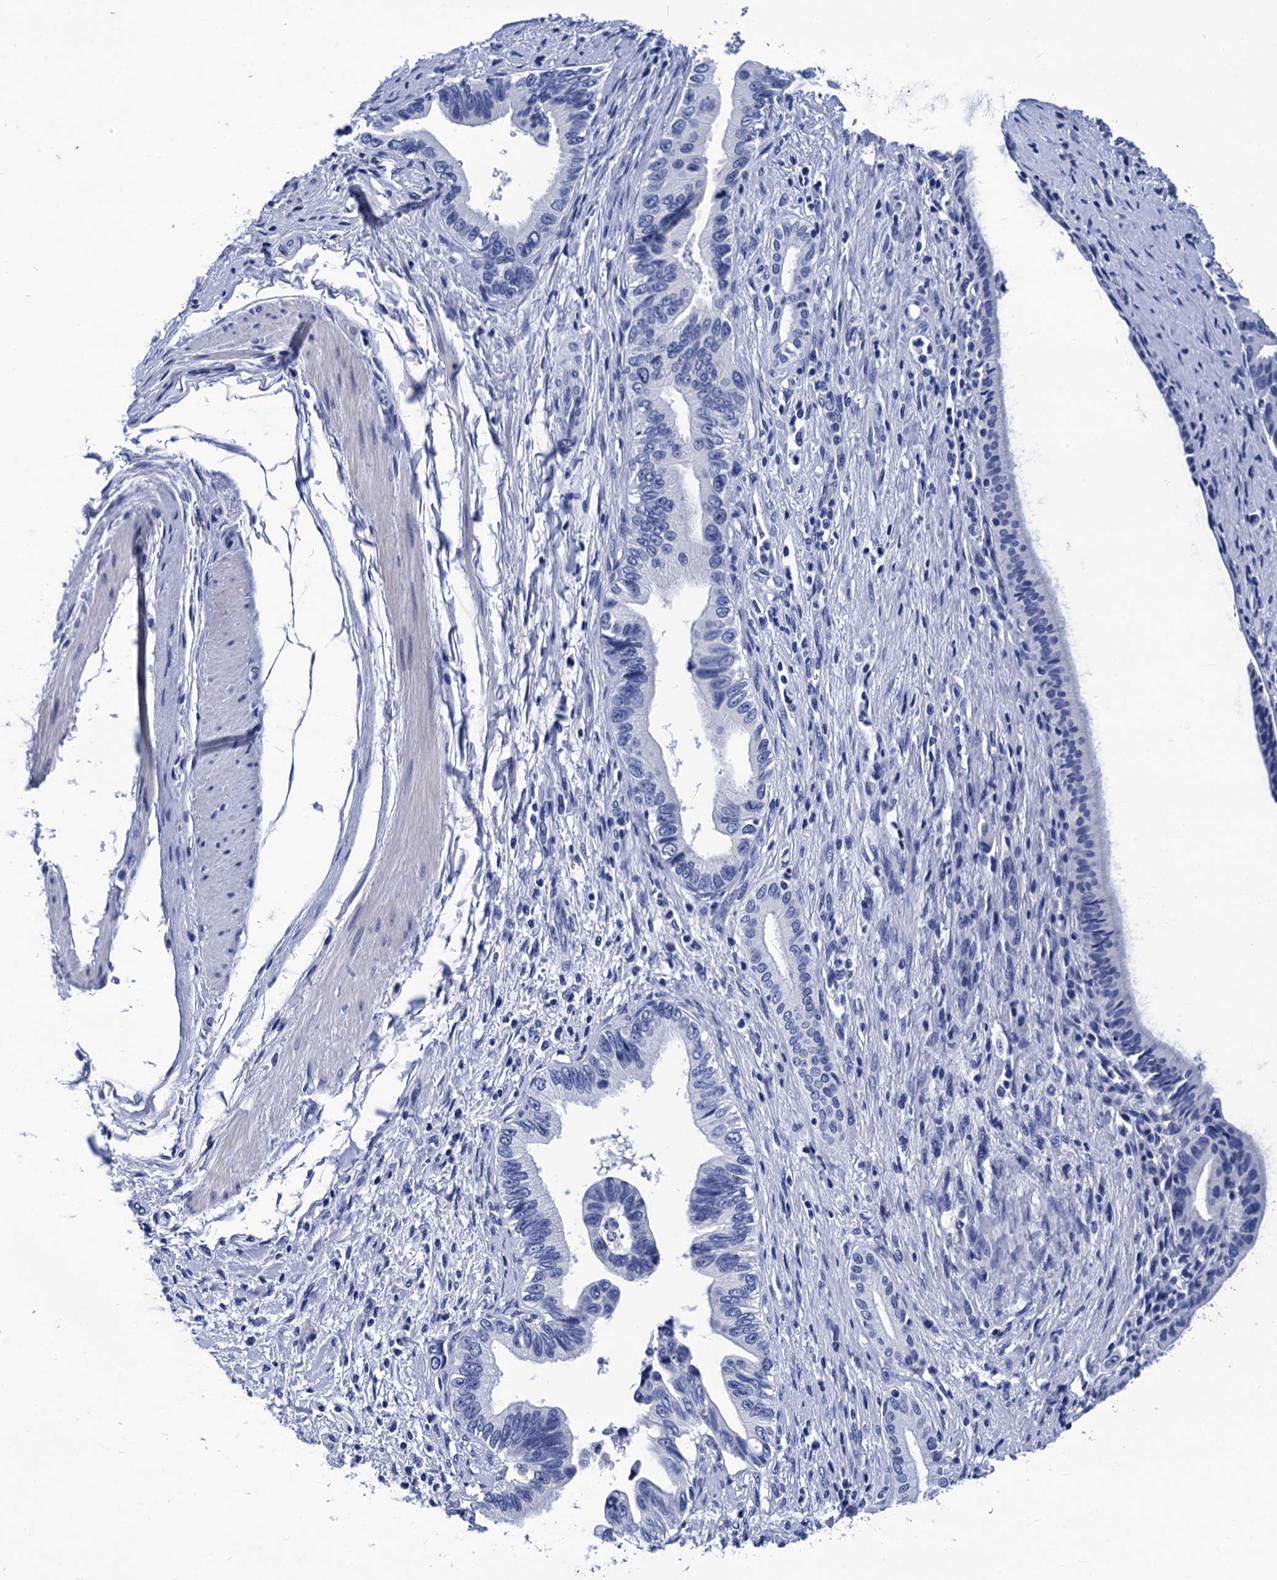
{"staining": {"intensity": "negative", "quantity": "none", "location": "none"}, "tissue": "pancreatic cancer", "cell_type": "Tumor cells", "image_type": "cancer", "snomed": [{"axis": "morphology", "description": "Adenocarcinoma, NOS"}, {"axis": "topography", "description": "Pancreas"}], "caption": "The photomicrograph shows no significant expression in tumor cells of pancreatic cancer (adenocarcinoma).", "gene": "MYBPC3", "patient": {"sex": "female", "age": 55}}